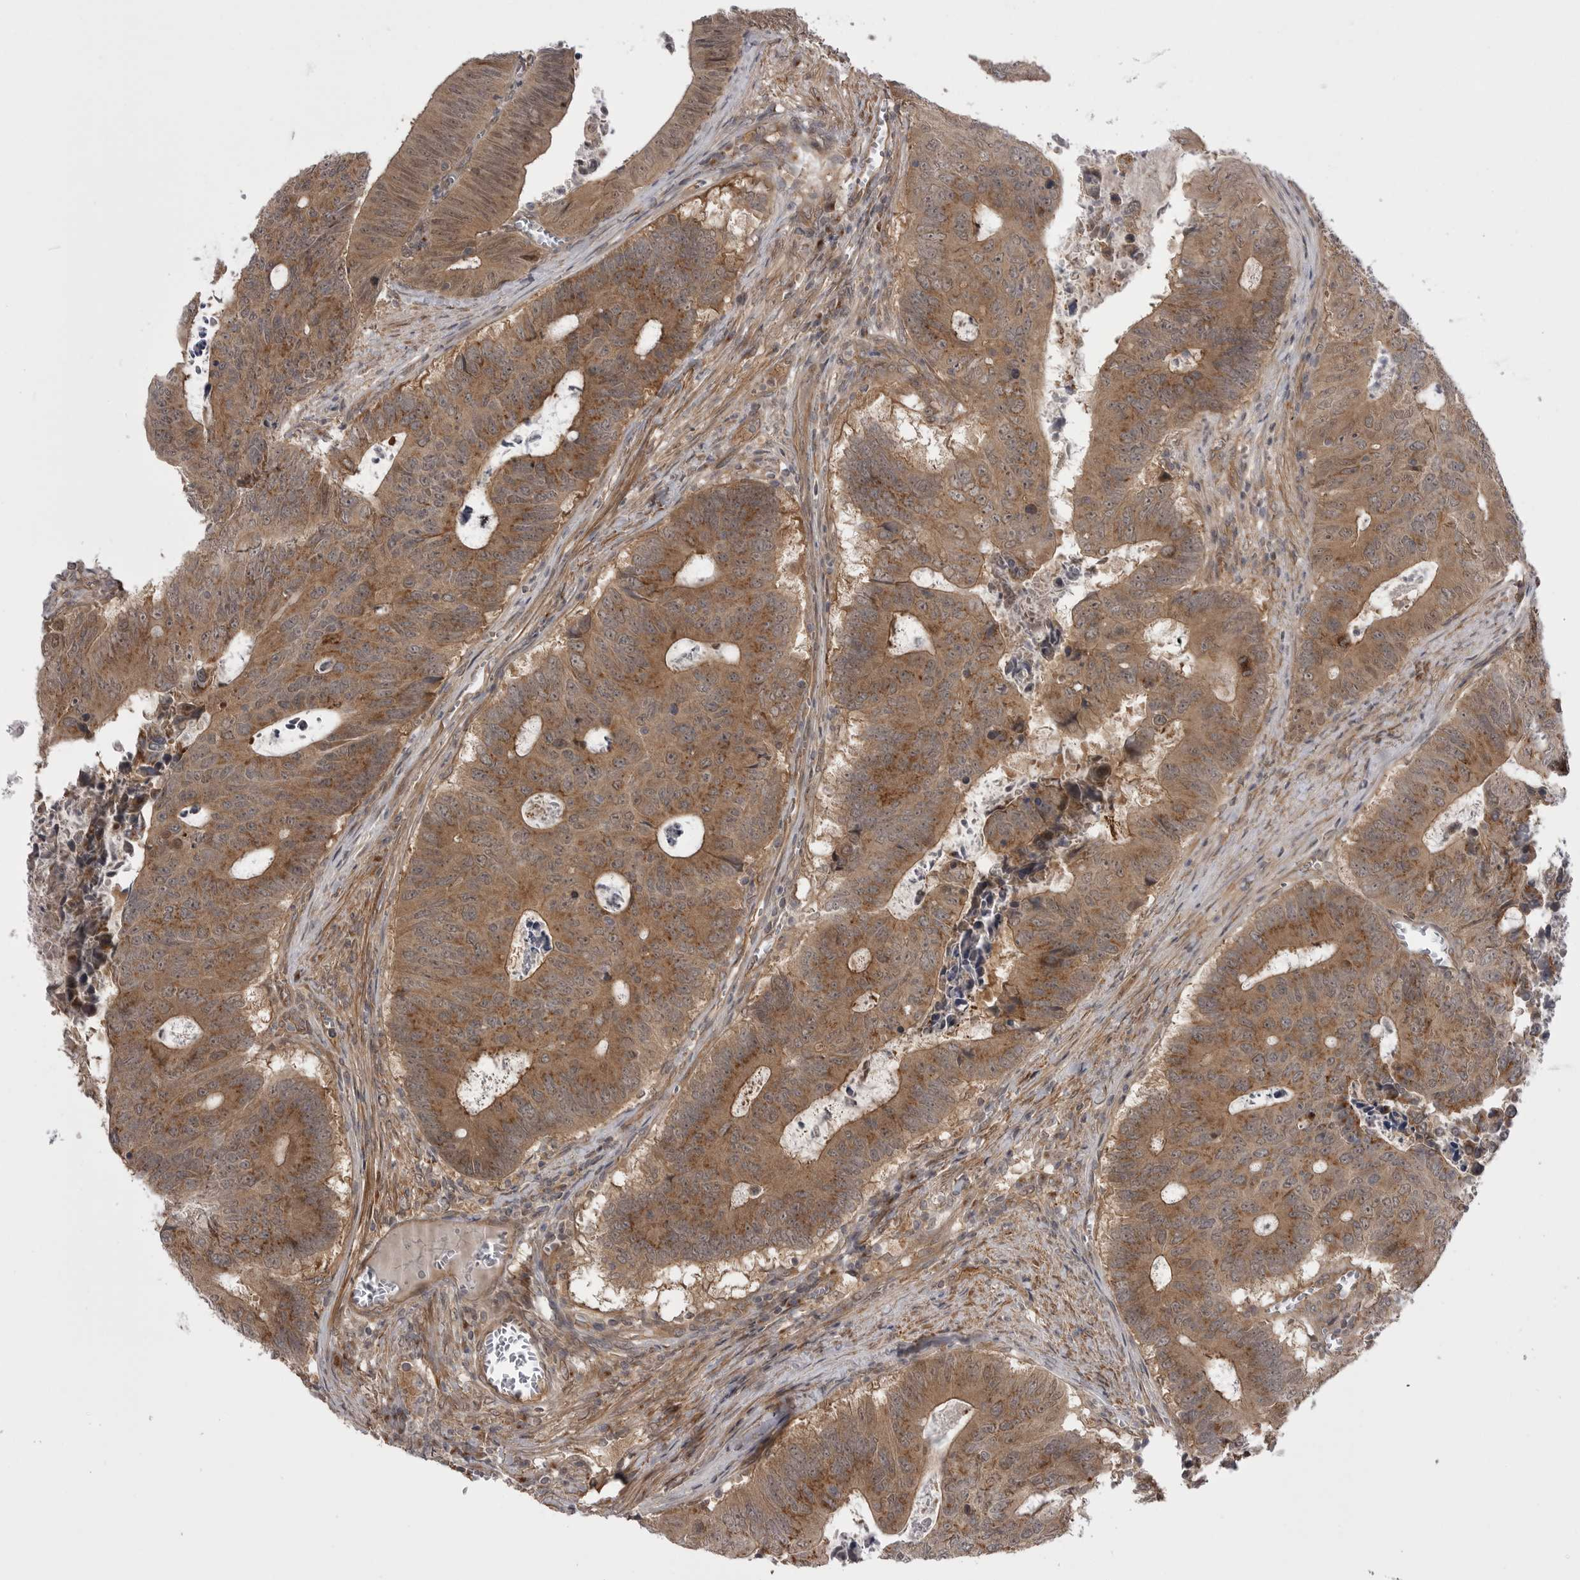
{"staining": {"intensity": "moderate", "quantity": ">75%", "location": "cytoplasmic/membranous"}, "tissue": "colorectal cancer", "cell_type": "Tumor cells", "image_type": "cancer", "snomed": [{"axis": "morphology", "description": "Adenocarcinoma, NOS"}, {"axis": "topography", "description": "Colon"}], "caption": "IHC of colorectal cancer shows medium levels of moderate cytoplasmic/membranous expression in approximately >75% of tumor cells.", "gene": "PDCL", "patient": {"sex": "male", "age": 87}}